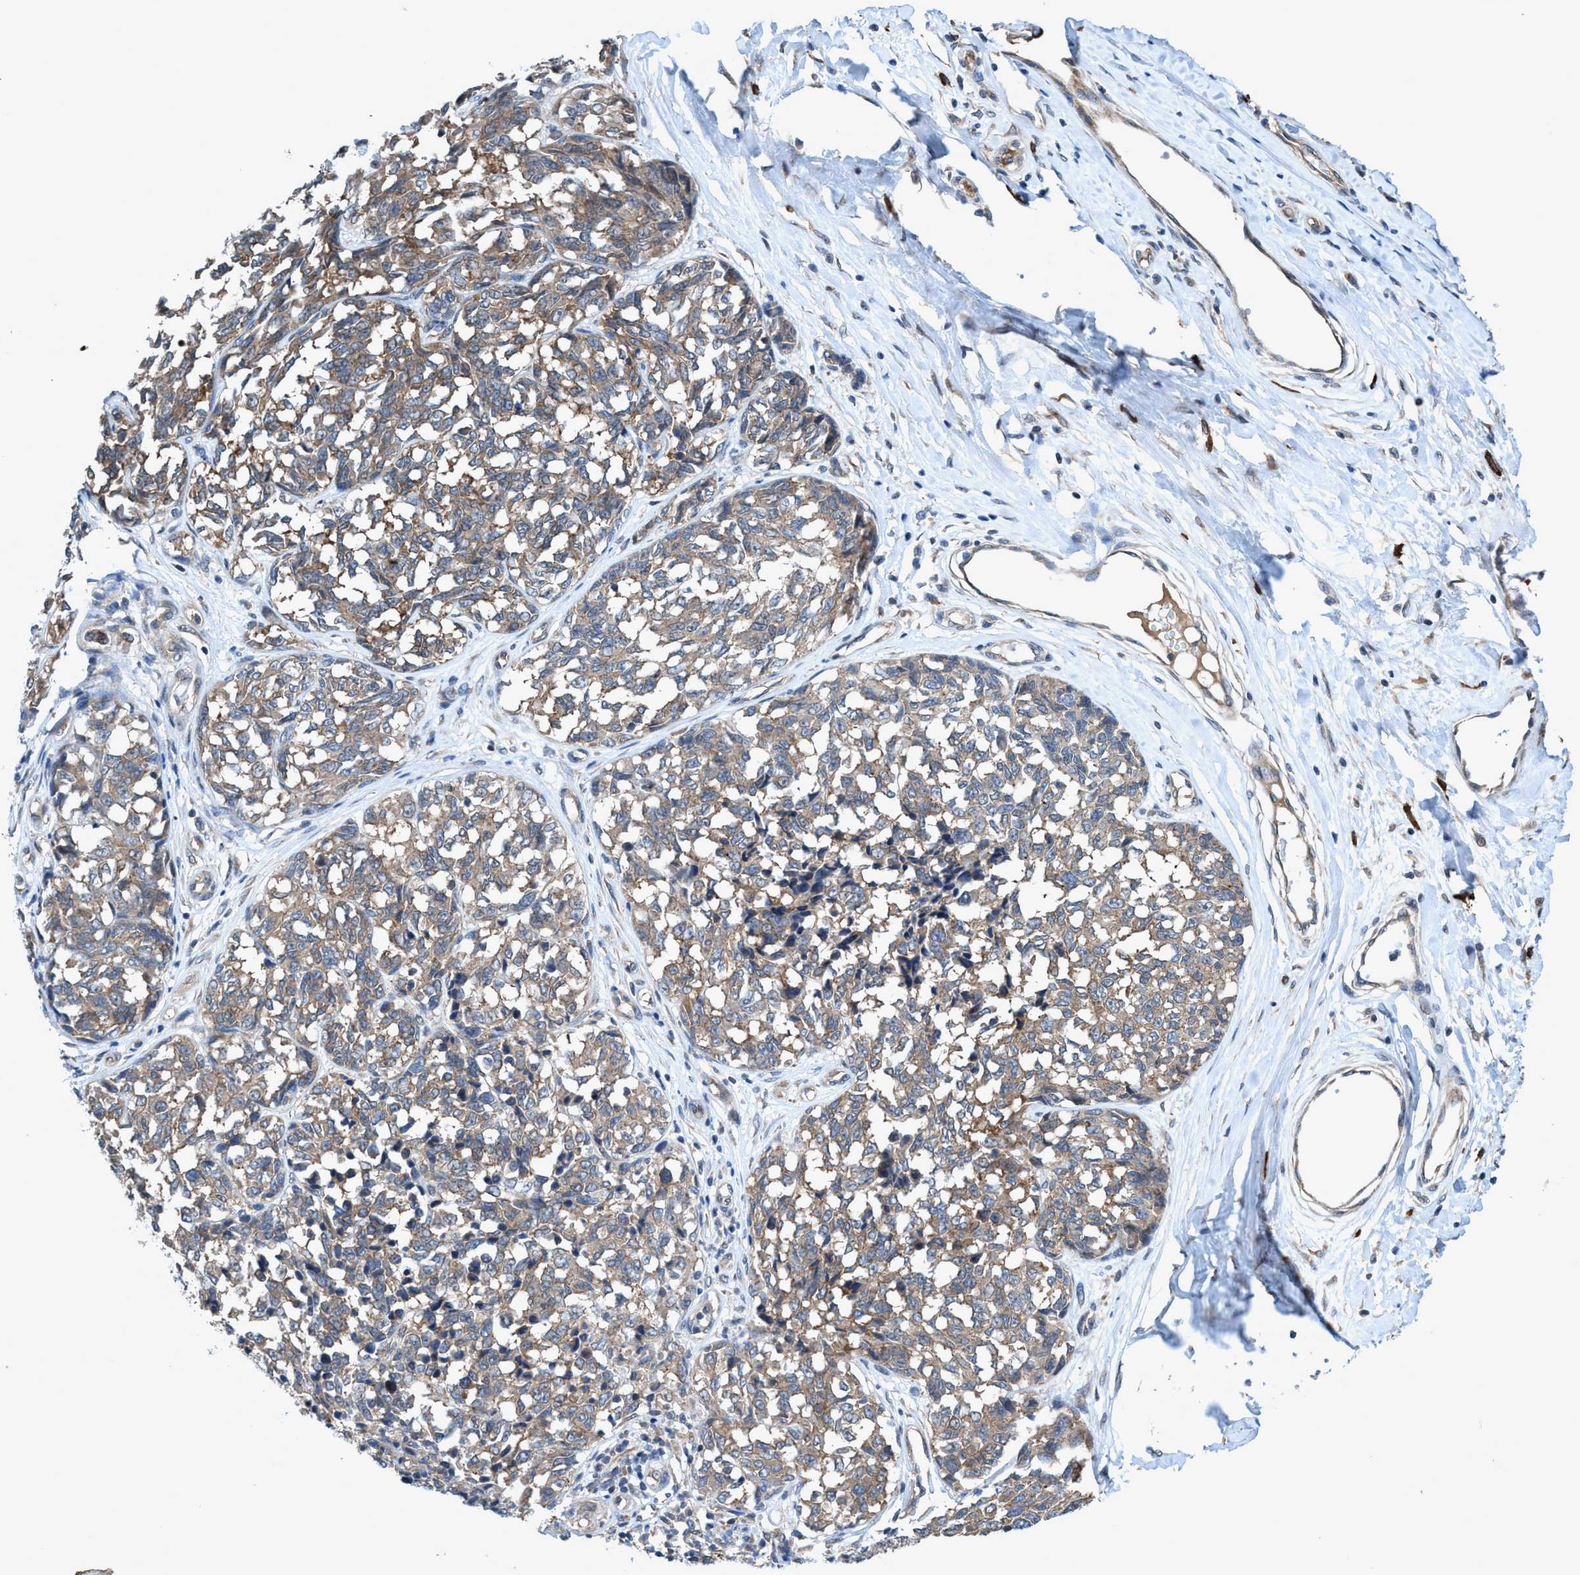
{"staining": {"intensity": "weak", "quantity": ">75%", "location": "cytoplasmic/membranous"}, "tissue": "melanoma", "cell_type": "Tumor cells", "image_type": "cancer", "snomed": [{"axis": "morphology", "description": "Malignant melanoma, NOS"}, {"axis": "topography", "description": "Skin"}], "caption": "Immunohistochemical staining of human malignant melanoma exhibits low levels of weak cytoplasmic/membranous protein expression in about >75% of tumor cells.", "gene": "TRIM65", "patient": {"sex": "female", "age": 64}}